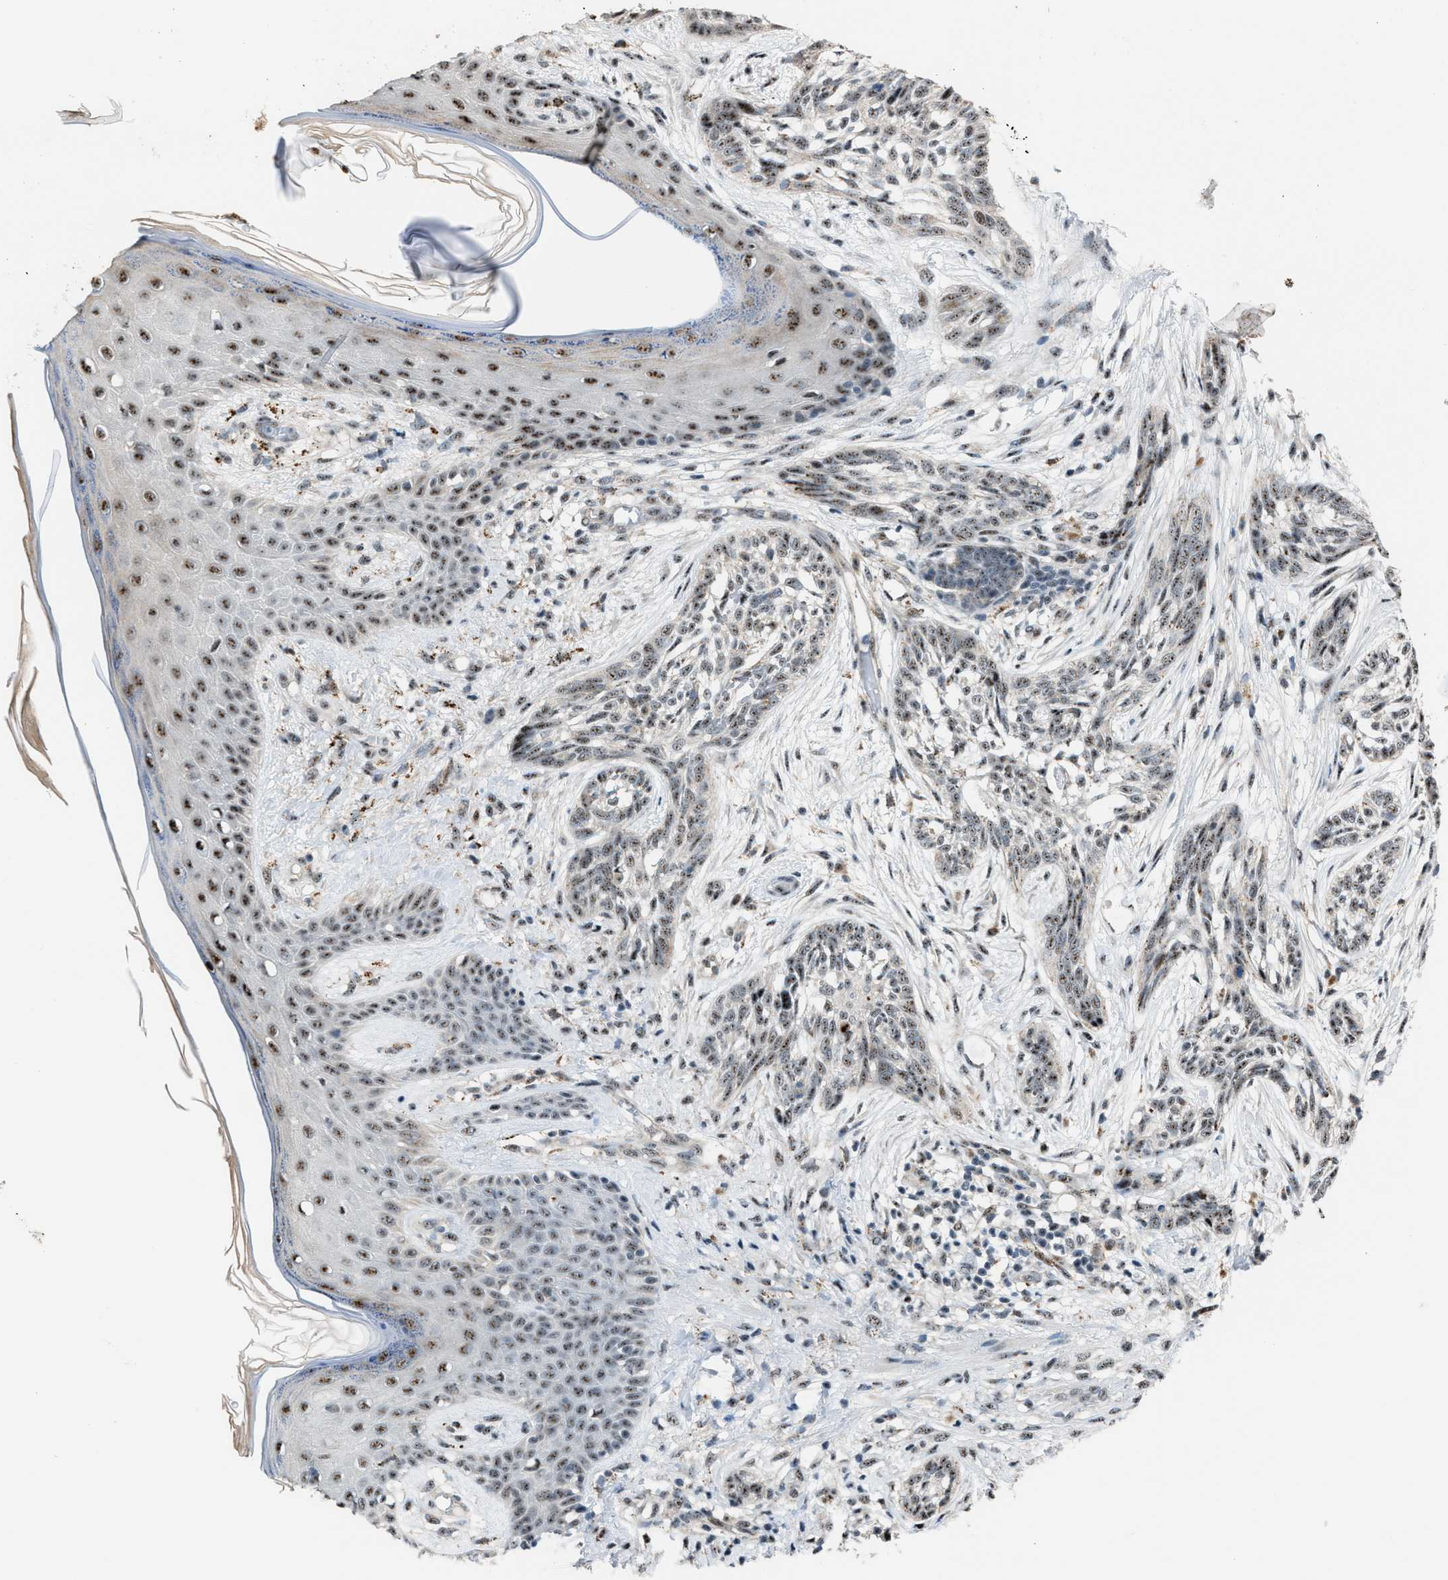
{"staining": {"intensity": "weak", "quantity": ">75%", "location": "nuclear"}, "tissue": "skin cancer", "cell_type": "Tumor cells", "image_type": "cancer", "snomed": [{"axis": "morphology", "description": "Basal cell carcinoma"}, {"axis": "topography", "description": "Skin"}], "caption": "Protein staining exhibits weak nuclear positivity in approximately >75% of tumor cells in skin basal cell carcinoma.", "gene": "CENPP", "patient": {"sex": "female", "age": 88}}